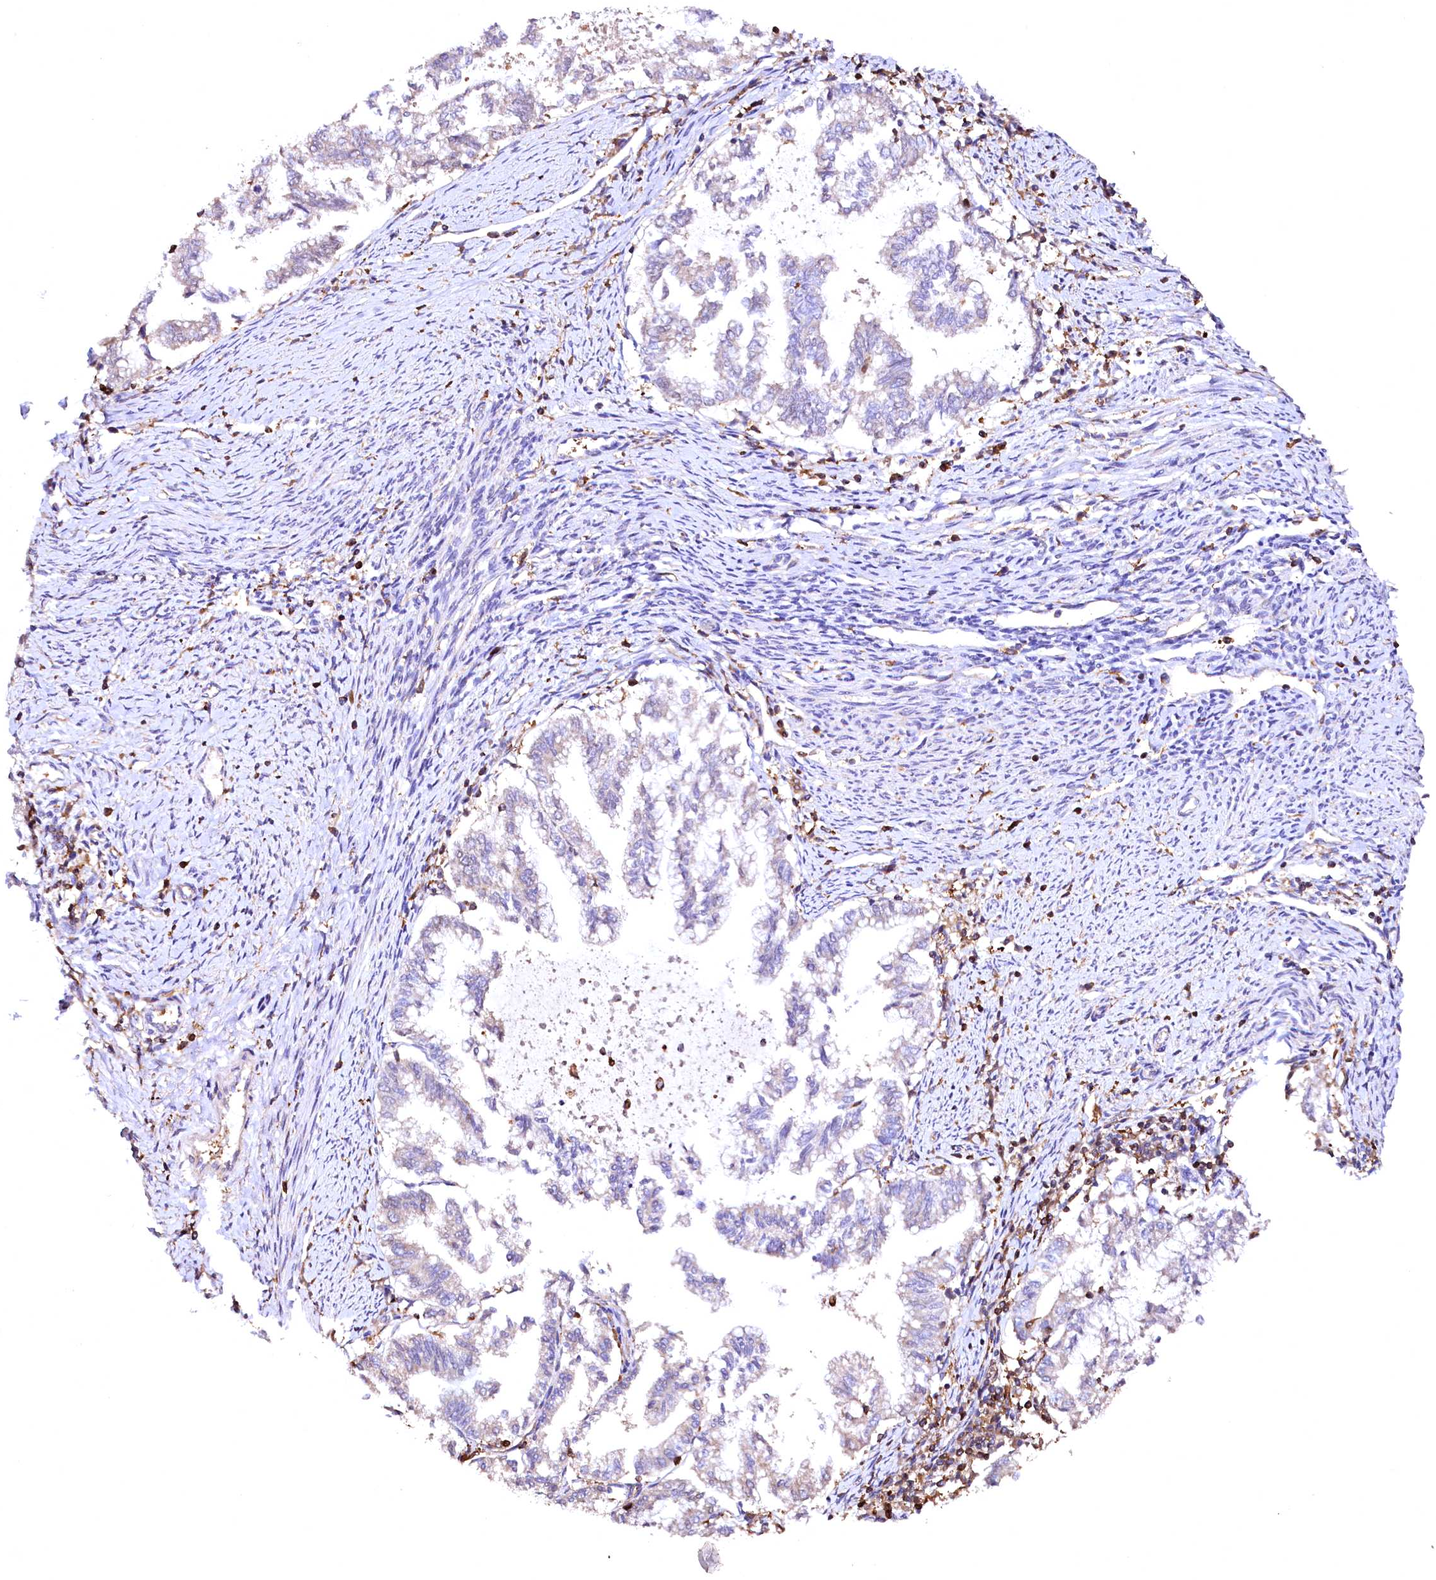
{"staining": {"intensity": "negative", "quantity": "none", "location": "none"}, "tissue": "endometrial cancer", "cell_type": "Tumor cells", "image_type": "cancer", "snomed": [{"axis": "morphology", "description": "Adenocarcinoma, NOS"}, {"axis": "topography", "description": "Endometrium"}], "caption": "Tumor cells show no significant staining in endometrial adenocarcinoma.", "gene": "RARS2", "patient": {"sex": "female", "age": 79}}